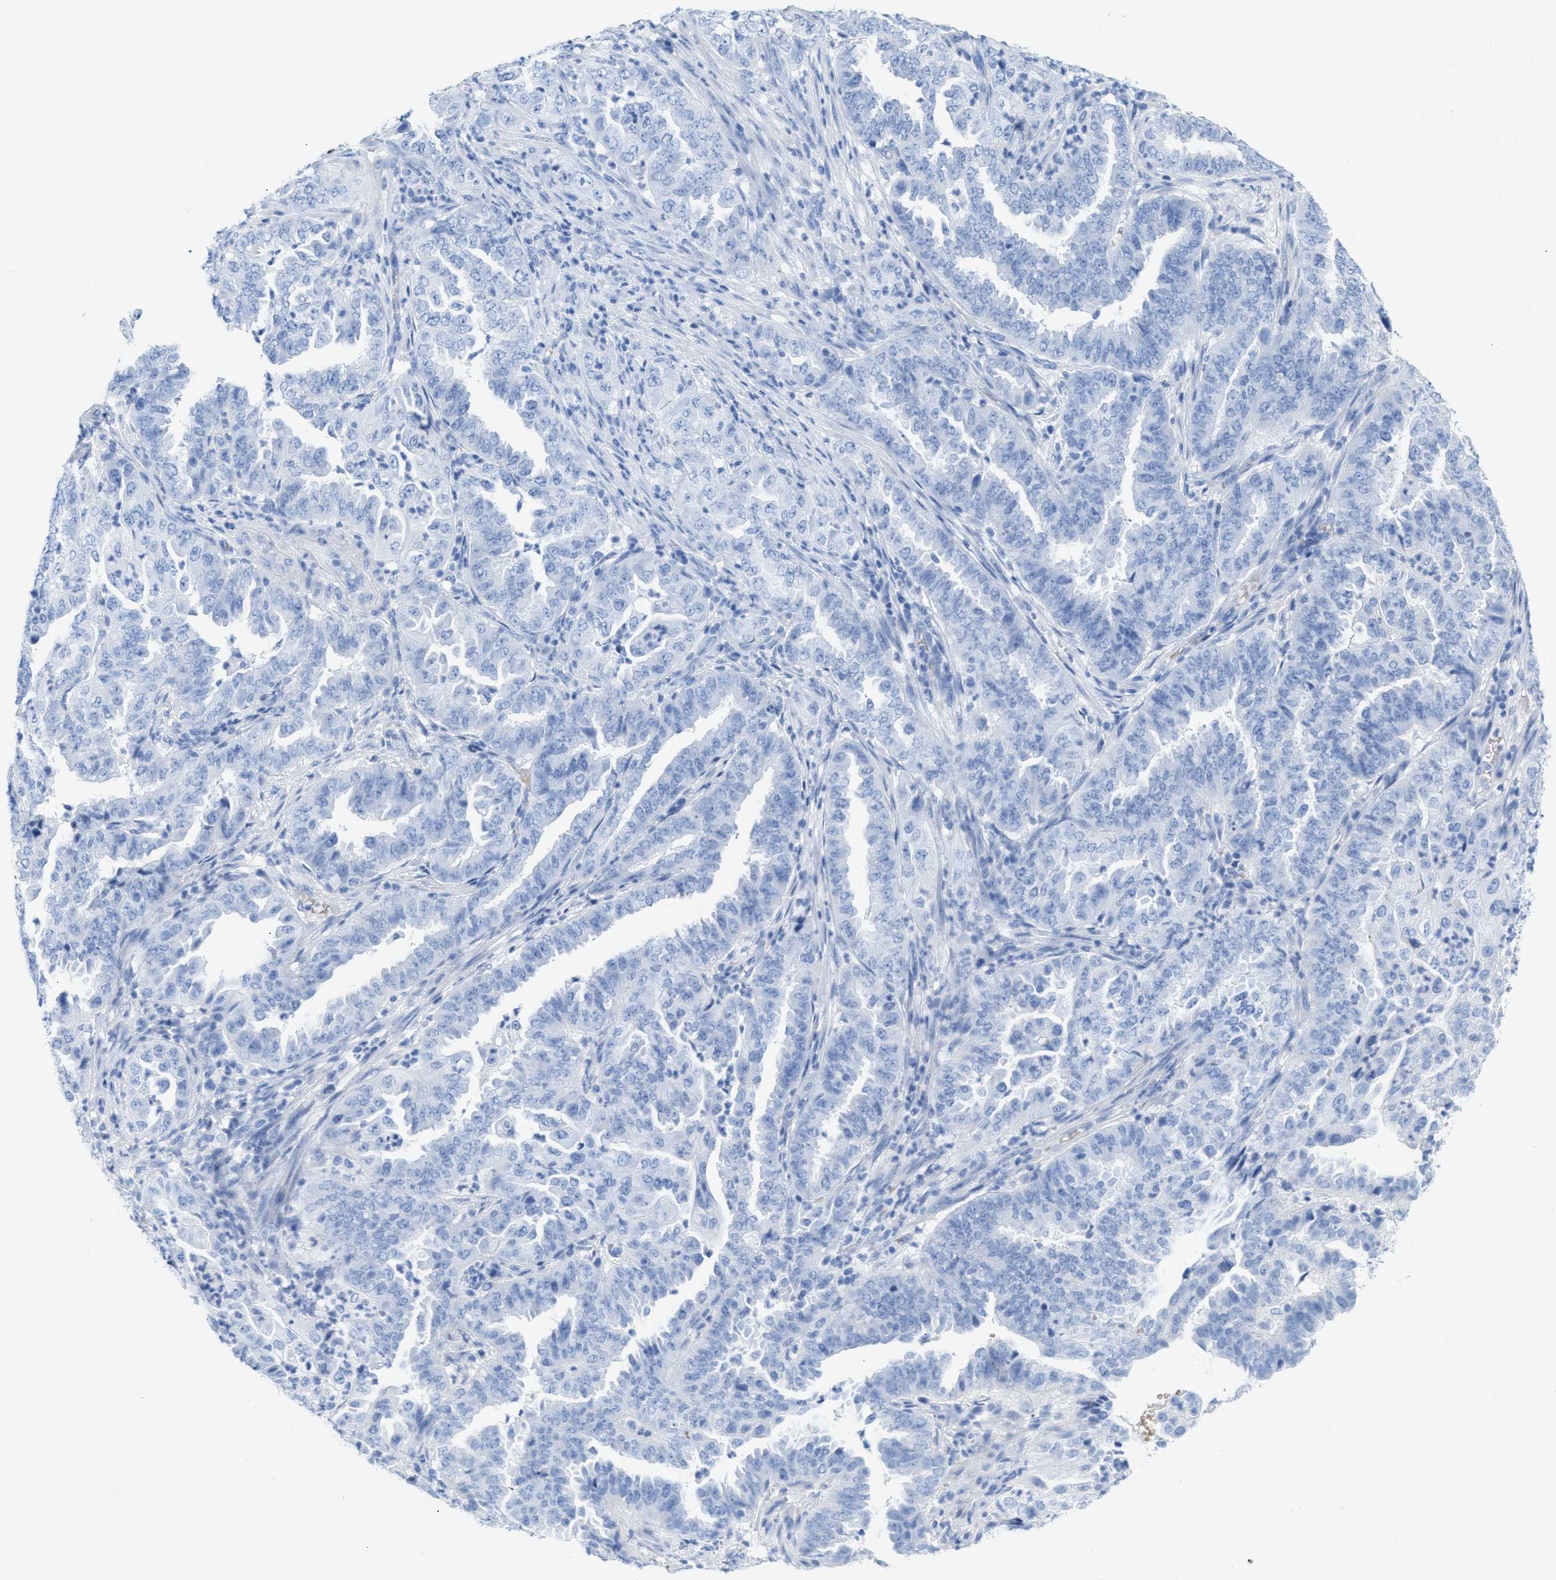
{"staining": {"intensity": "negative", "quantity": "none", "location": "none"}, "tissue": "endometrial cancer", "cell_type": "Tumor cells", "image_type": "cancer", "snomed": [{"axis": "morphology", "description": "Adenocarcinoma, NOS"}, {"axis": "topography", "description": "Endometrium"}], "caption": "Tumor cells show no significant protein staining in endometrial cancer.", "gene": "ANKFN1", "patient": {"sex": "female", "age": 51}}